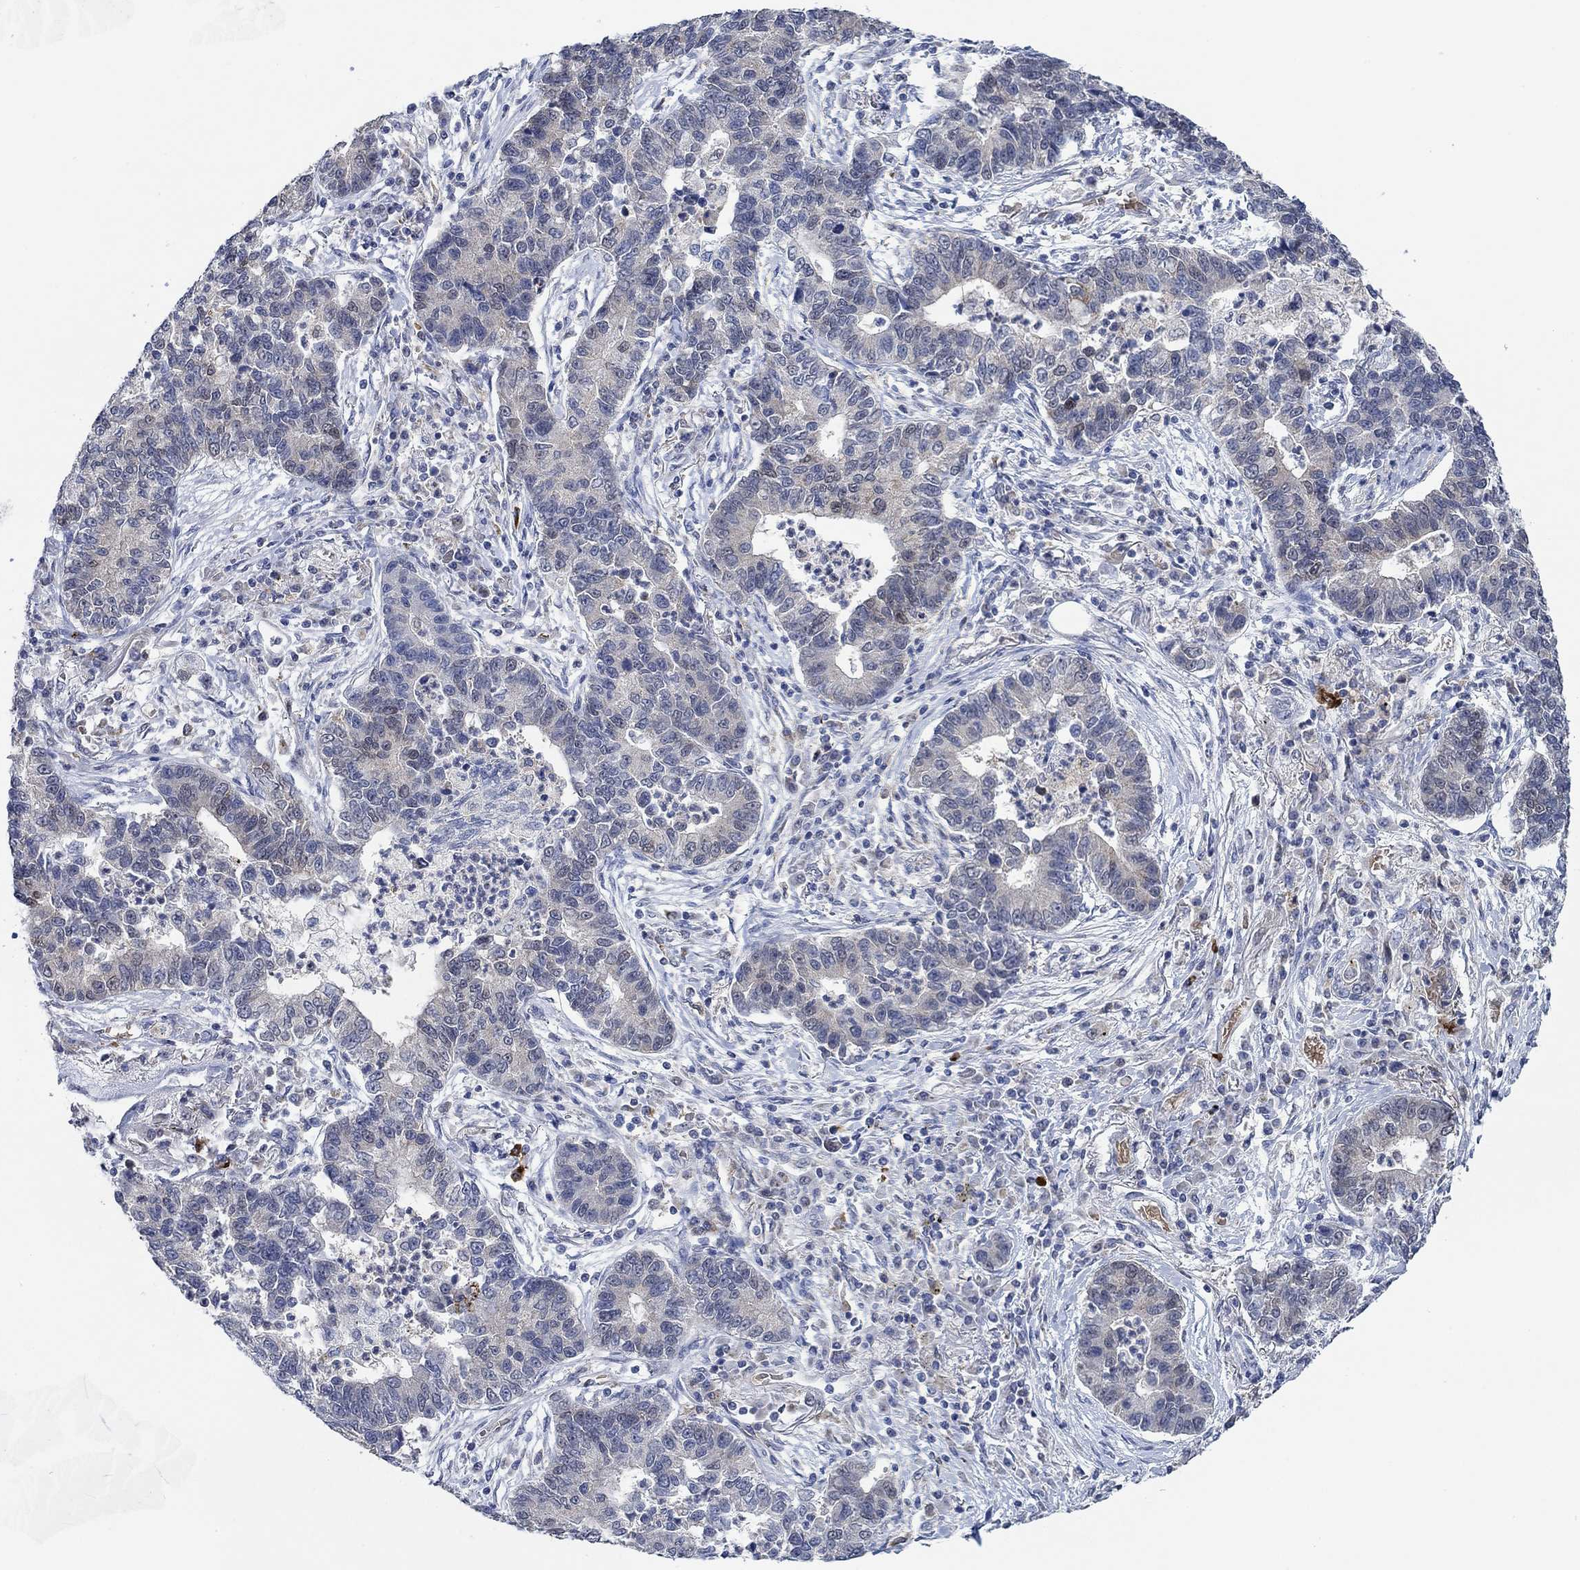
{"staining": {"intensity": "negative", "quantity": "none", "location": "none"}, "tissue": "lung cancer", "cell_type": "Tumor cells", "image_type": "cancer", "snomed": [{"axis": "morphology", "description": "Adenocarcinoma, NOS"}, {"axis": "topography", "description": "Lung"}], "caption": "Immunohistochemistry (IHC) micrograph of neoplastic tissue: human adenocarcinoma (lung) stained with DAB (3,3'-diaminobenzidine) displays no significant protein expression in tumor cells. (DAB immunohistochemistry (IHC) visualized using brightfield microscopy, high magnification).", "gene": "MPP1", "patient": {"sex": "female", "age": 57}}